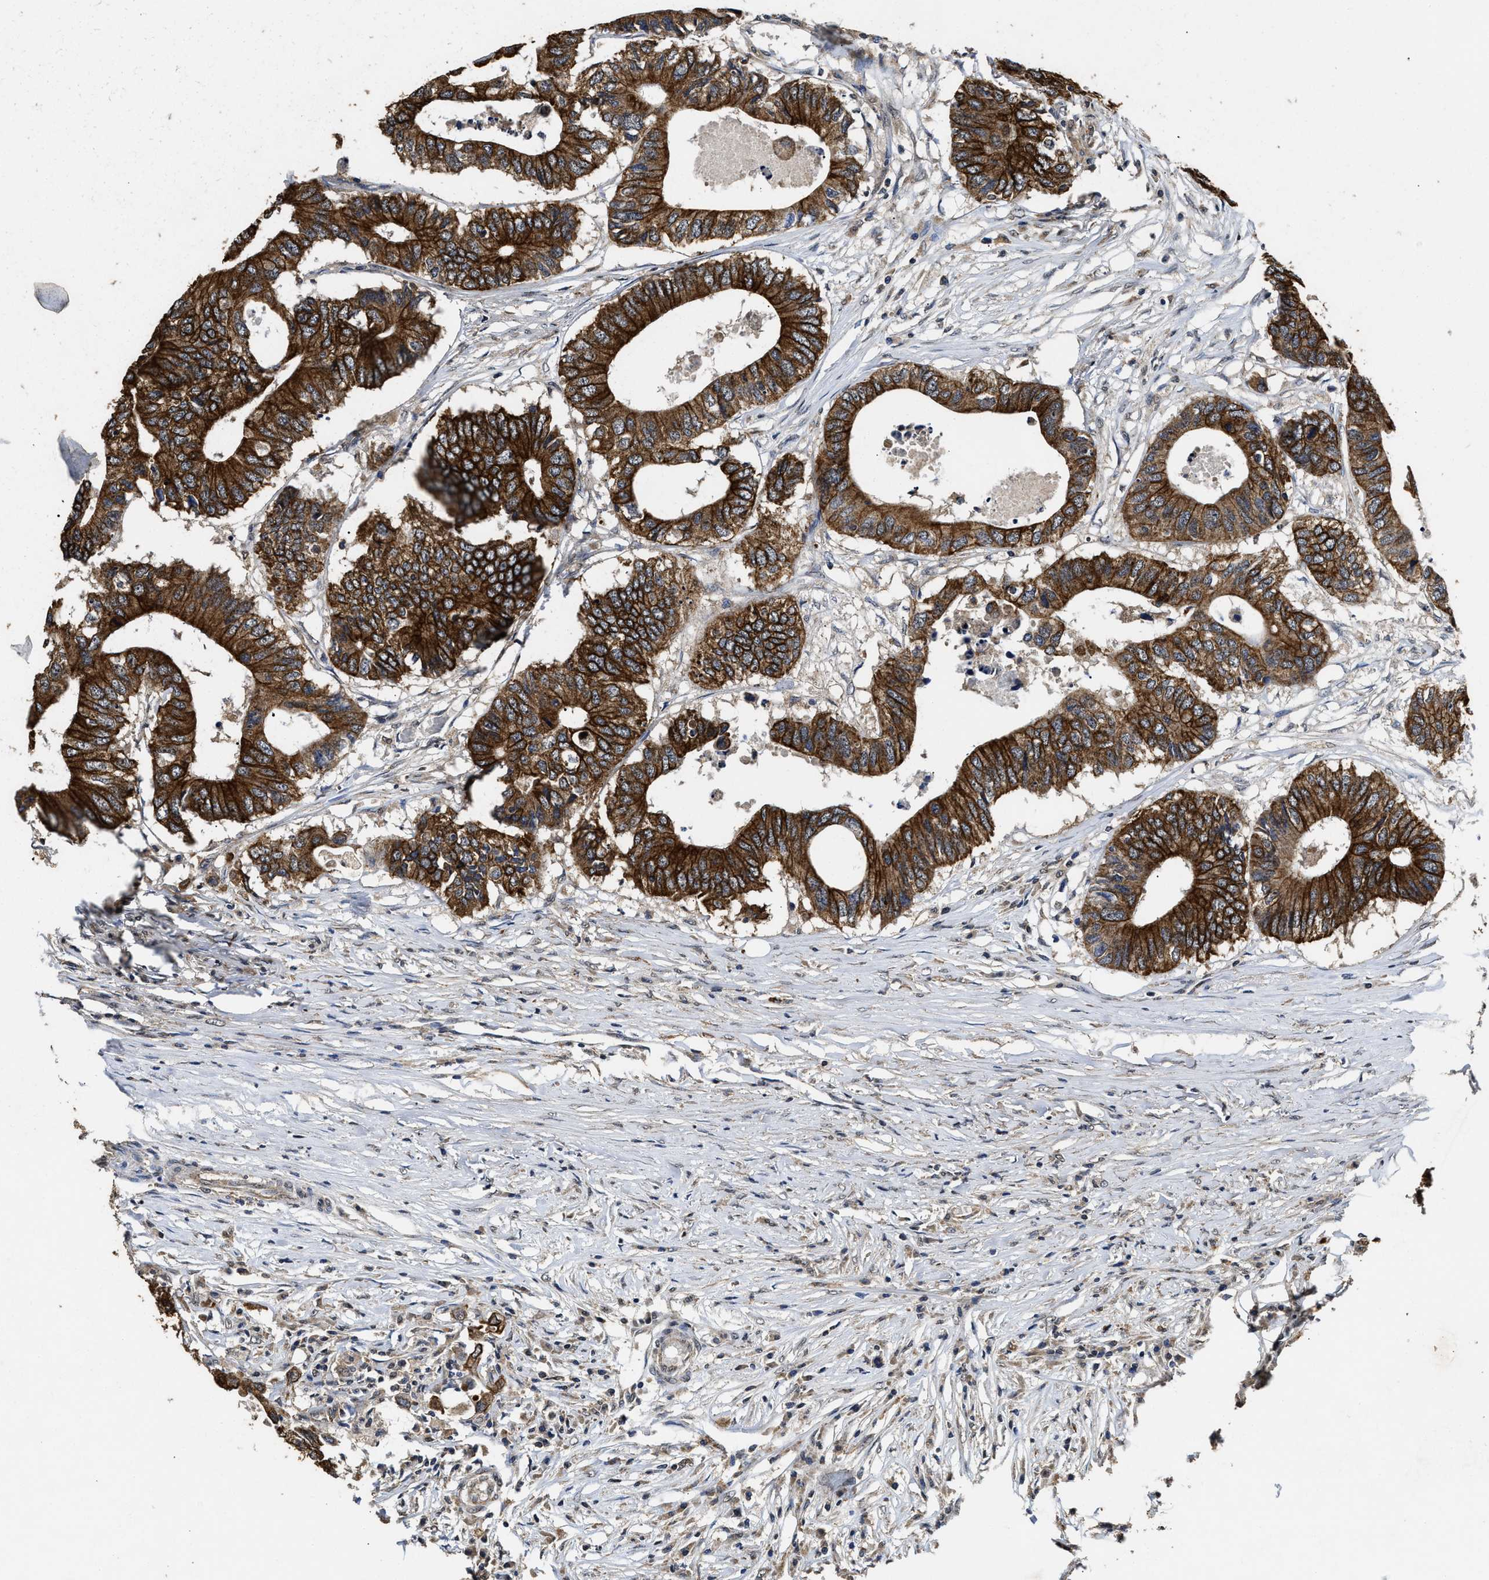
{"staining": {"intensity": "strong", "quantity": ">75%", "location": "cytoplasmic/membranous"}, "tissue": "colorectal cancer", "cell_type": "Tumor cells", "image_type": "cancer", "snomed": [{"axis": "morphology", "description": "Adenocarcinoma, NOS"}, {"axis": "topography", "description": "Colon"}], "caption": "Immunohistochemistry histopathology image of colorectal cancer stained for a protein (brown), which reveals high levels of strong cytoplasmic/membranous positivity in about >75% of tumor cells.", "gene": "CTNNA1", "patient": {"sex": "male", "age": 71}}